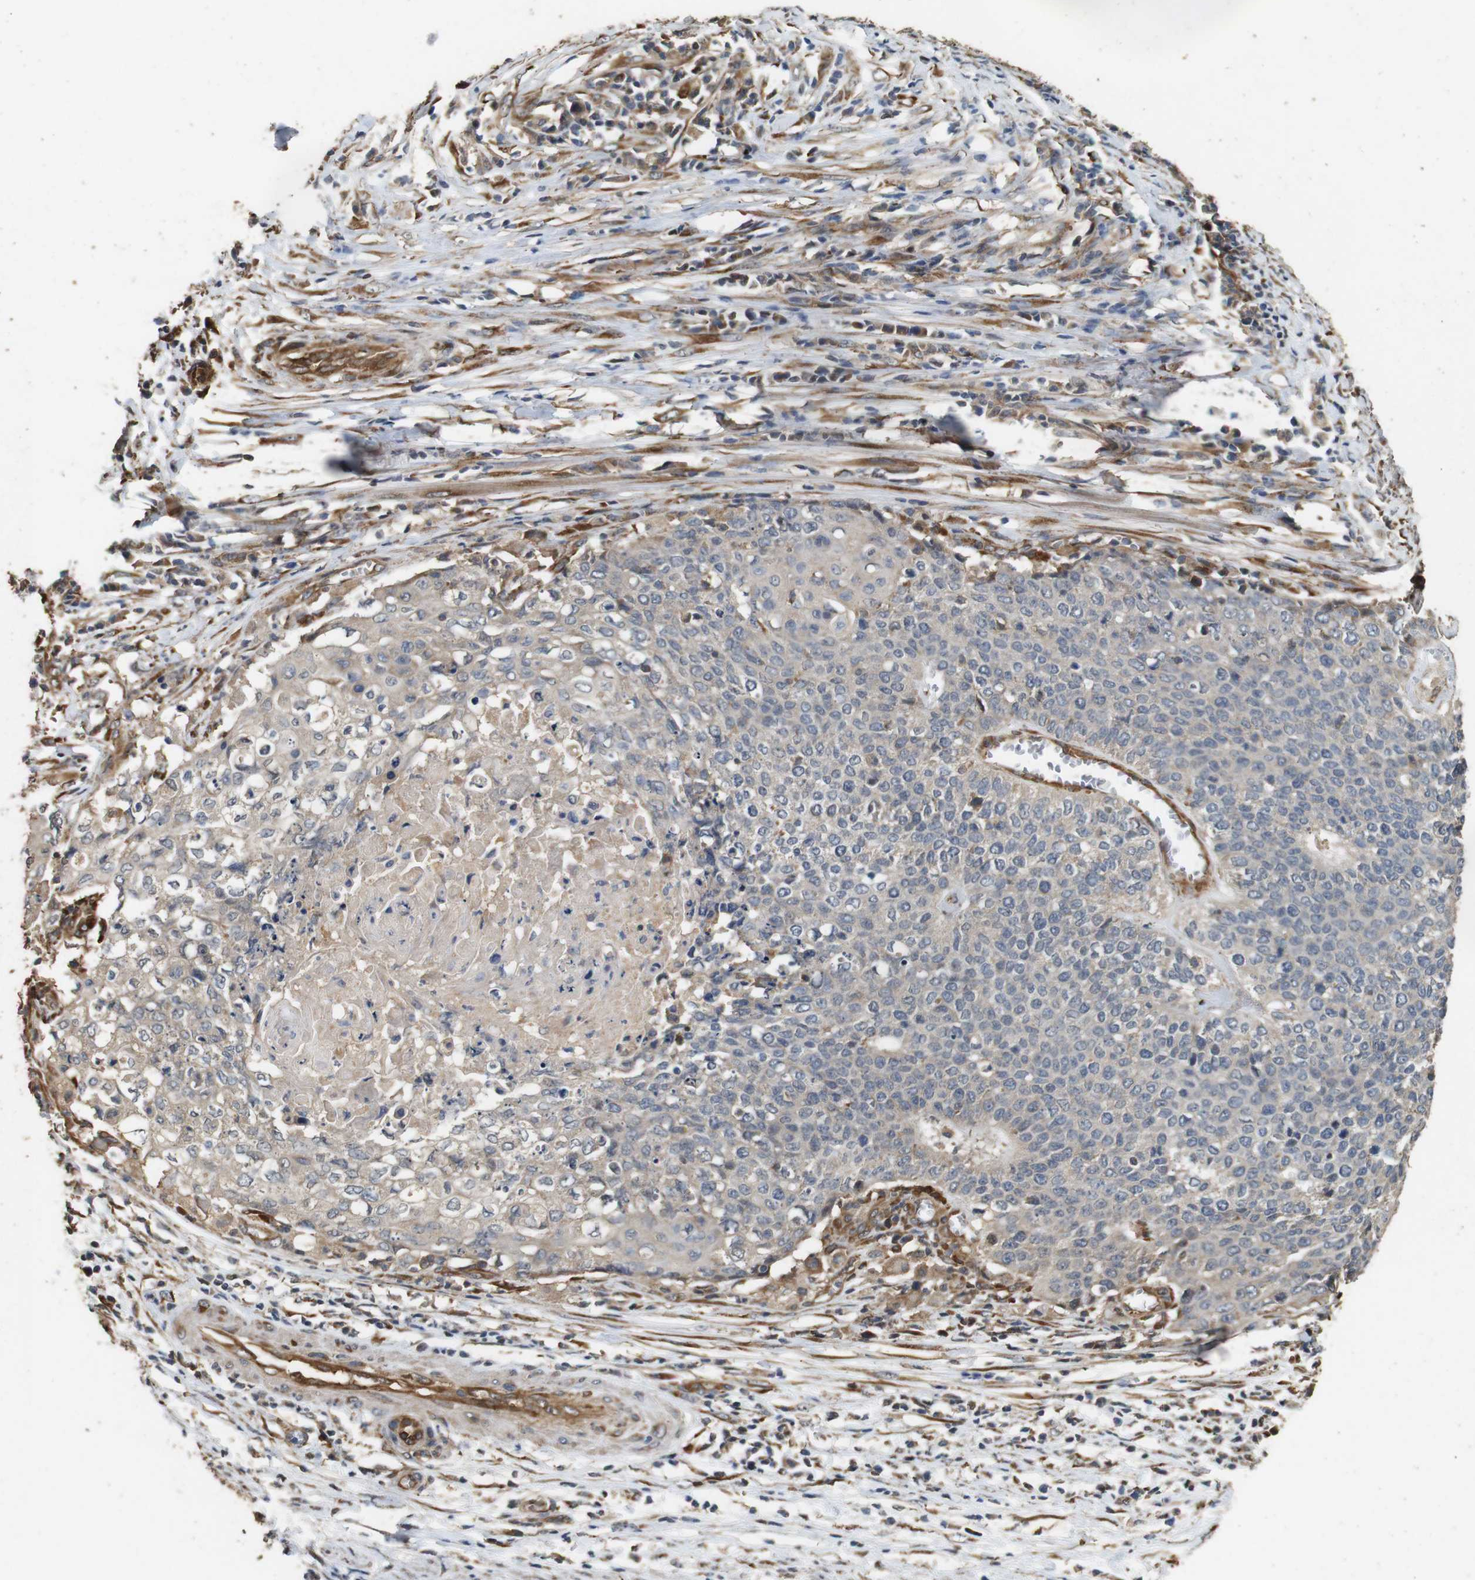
{"staining": {"intensity": "weak", "quantity": "25%-75%", "location": "cytoplasmic/membranous"}, "tissue": "cervical cancer", "cell_type": "Tumor cells", "image_type": "cancer", "snomed": [{"axis": "morphology", "description": "Squamous cell carcinoma, NOS"}, {"axis": "topography", "description": "Cervix"}], "caption": "This is an image of immunohistochemistry staining of cervical cancer (squamous cell carcinoma), which shows weak staining in the cytoplasmic/membranous of tumor cells.", "gene": "CNPY4", "patient": {"sex": "female", "age": 39}}